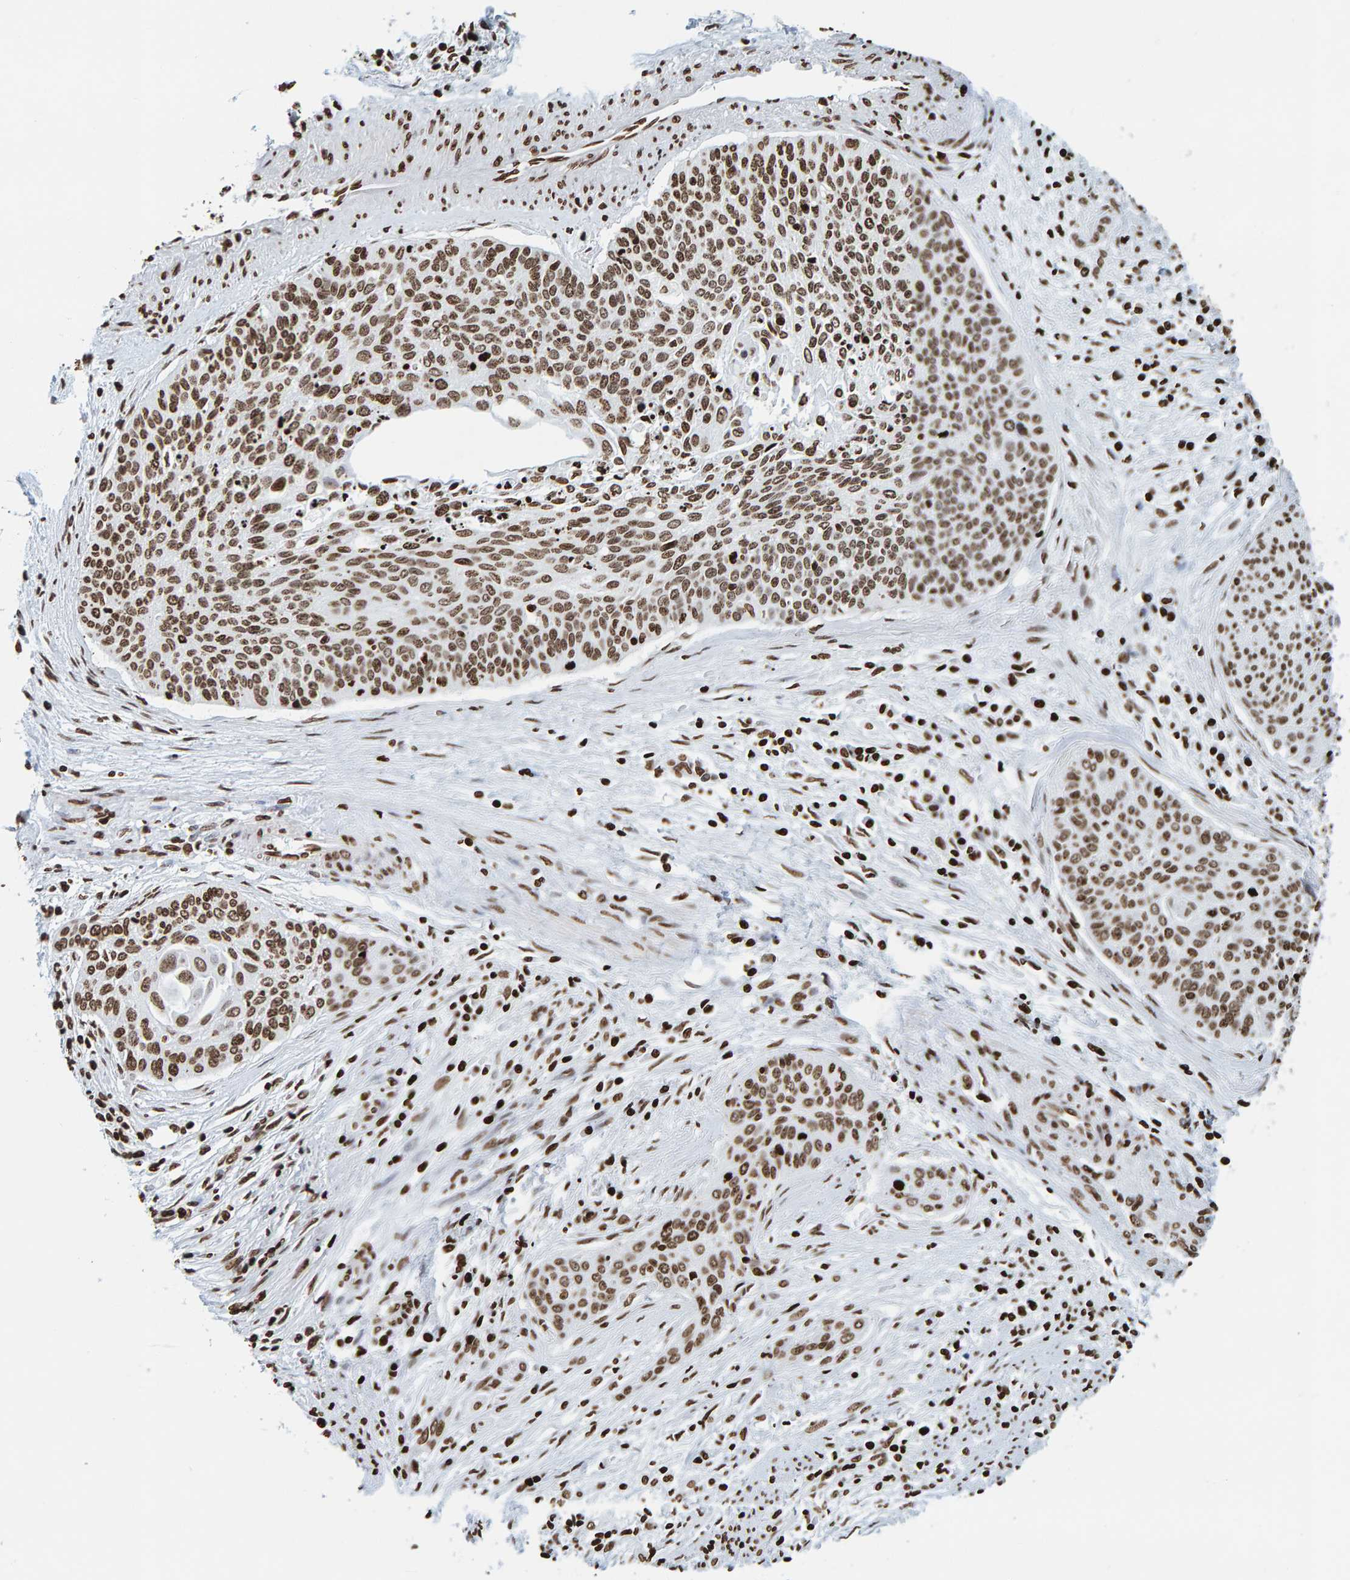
{"staining": {"intensity": "moderate", "quantity": ">75%", "location": "nuclear"}, "tissue": "cervical cancer", "cell_type": "Tumor cells", "image_type": "cancer", "snomed": [{"axis": "morphology", "description": "Squamous cell carcinoma, NOS"}, {"axis": "topography", "description": "Cervix"}], "caption": "Cervical cancer (squamous cell carcinoma) was stained to show a protein in brown. There is medium levels of moderate nuclear expression in approximately >75% of tumor cells.", "gene": "BRF2", "patient": {"sex": "female", "age": 55}}